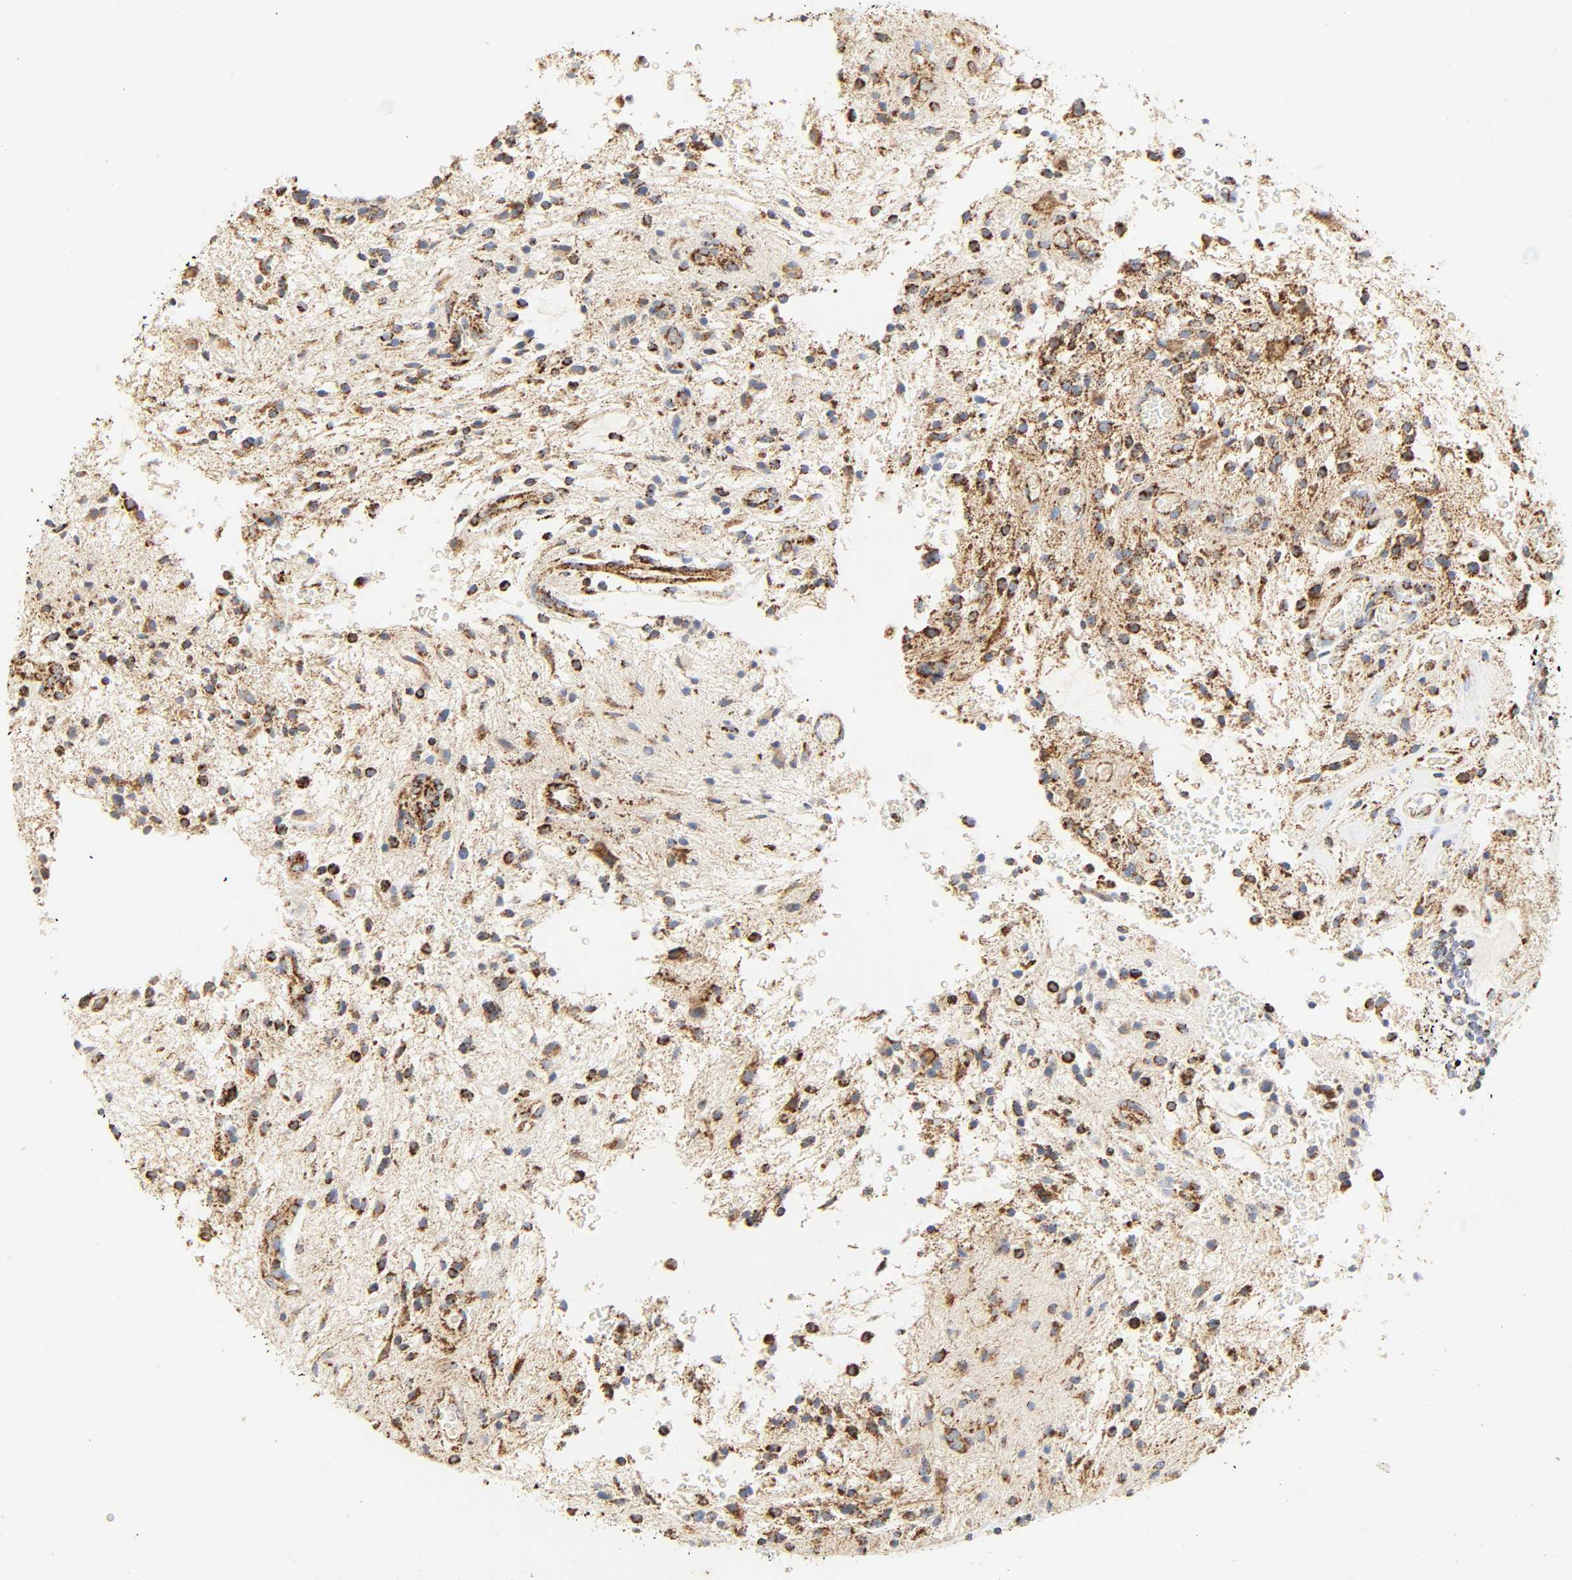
{"staining": {"intensity": "moderate", "quantity": ">75%", "location": "cytoplasmic/membranous"}, "tissue": "glioma", "cell_type": "Tumor cells", "image_type": "cancer", "snomed": [{"axis": "morphology", "description": "Glioma, malignant, NOS"}, {"axis": "topography", "description": "Cerebellum"}], "caption": "Human malignant glioma stained with a protein marker shows moderate staining in tumor cells.", "gene": "ACAT1", "patient": {"sex": "female", "age": 10}}